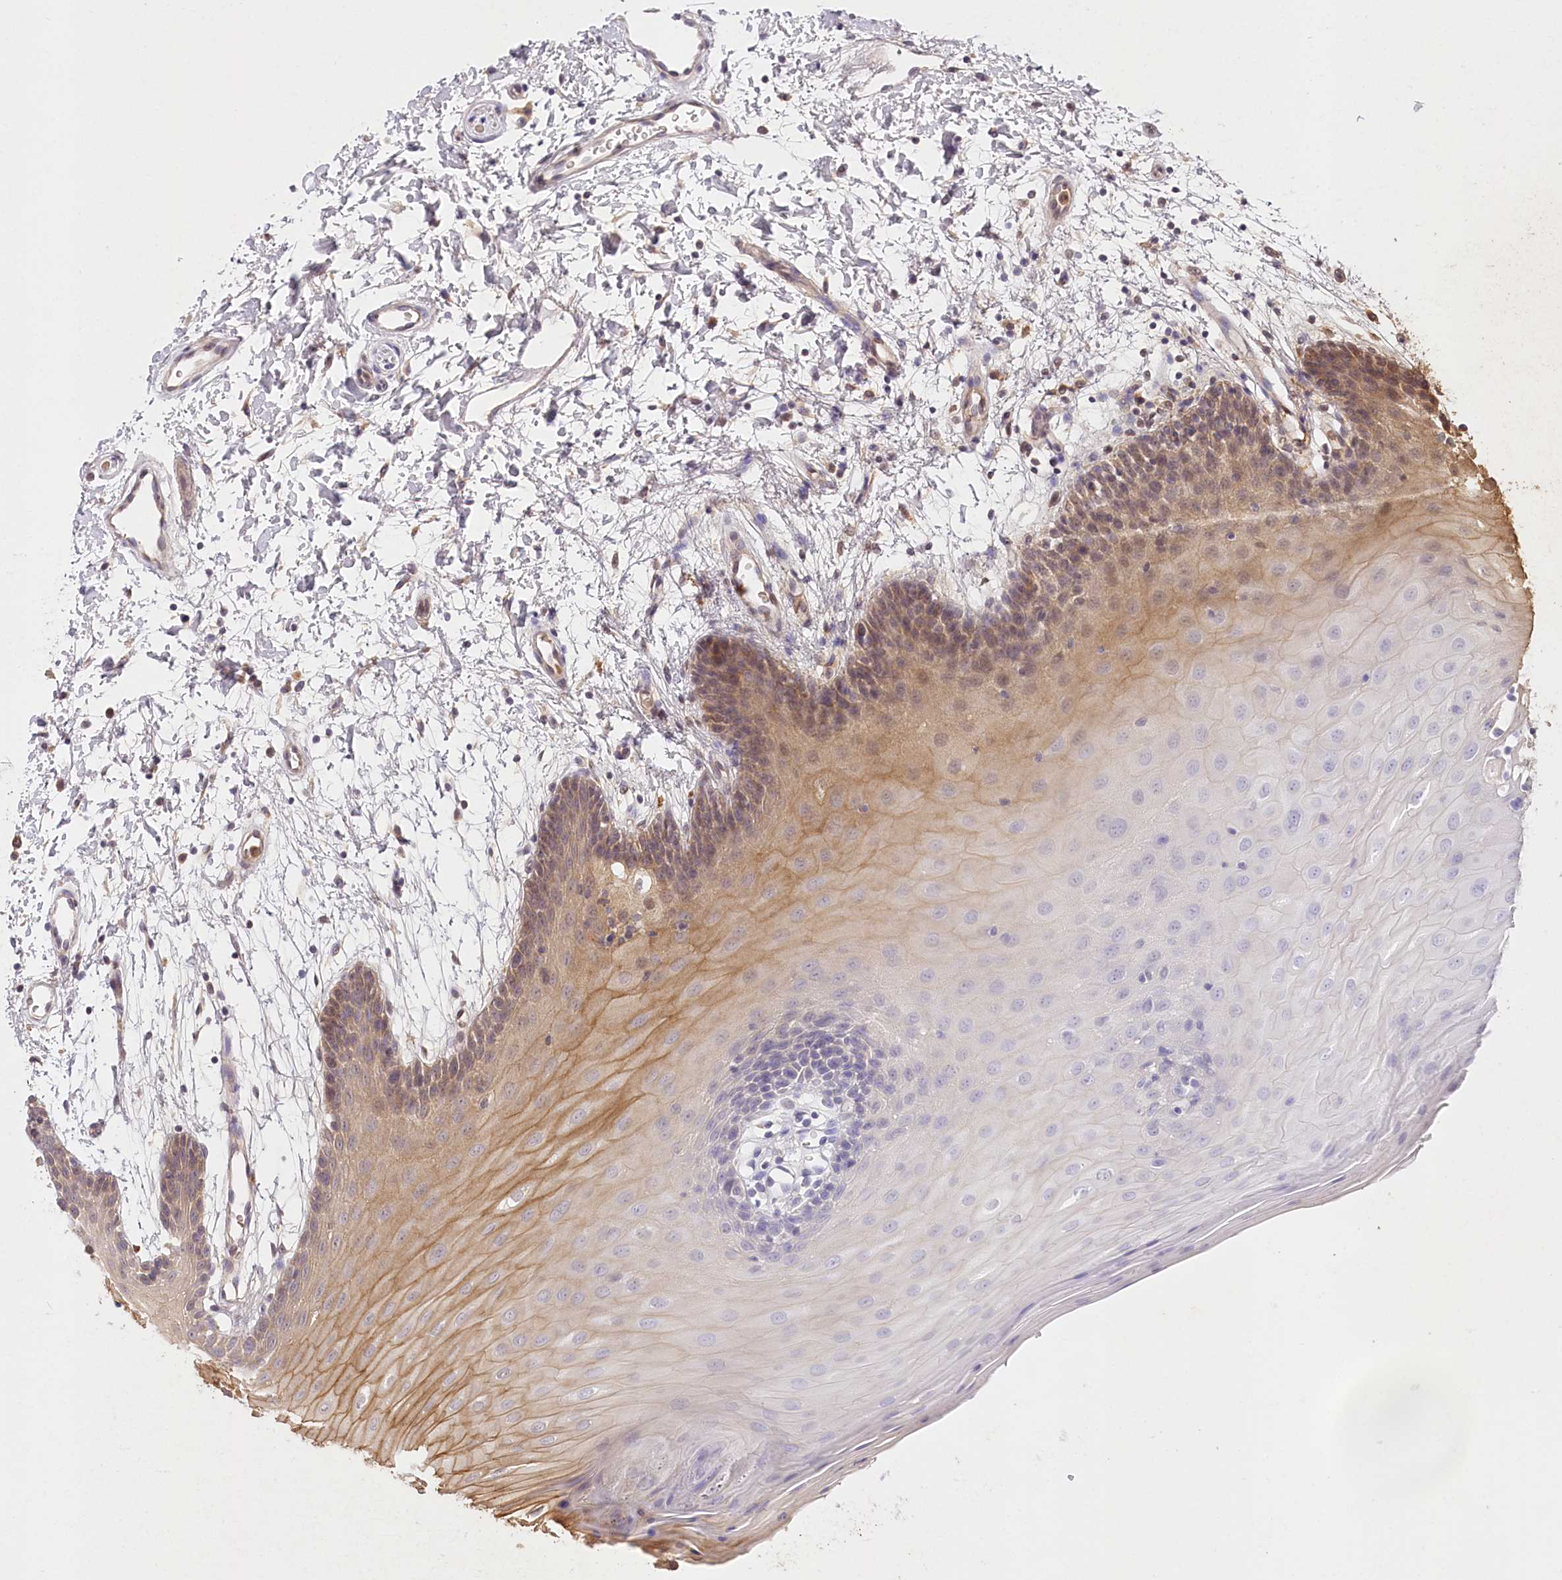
{"staining": {"intensity": "moderate", "quantity": "25%-75%", "location": "cytoplasmic/membranous"}, "tissue": "oral mucosa", "cell_type": "Squamous epithelial cells", "image_type": "normal", "snomed": [{"axis": "morphology", "description": "Normal tissue, NOS"}, {"axis": "topography", "description": "Skeletal muscle"}, {"axis": "topography", "description": "Oral tissue"}, {"axis": "topography", "description": "Salivary gland"}, {"axis": "topography", "description": "Peripheral nerve tissue"}], "caption": "This is an image of IHC staining of benign oral mucosa, which shows moderate expression in the cytoplasmic/membranous of squamous epithelial cells.", "gene": "IRAK1BP1", "patient": {"sex": "male", "age": 54}}